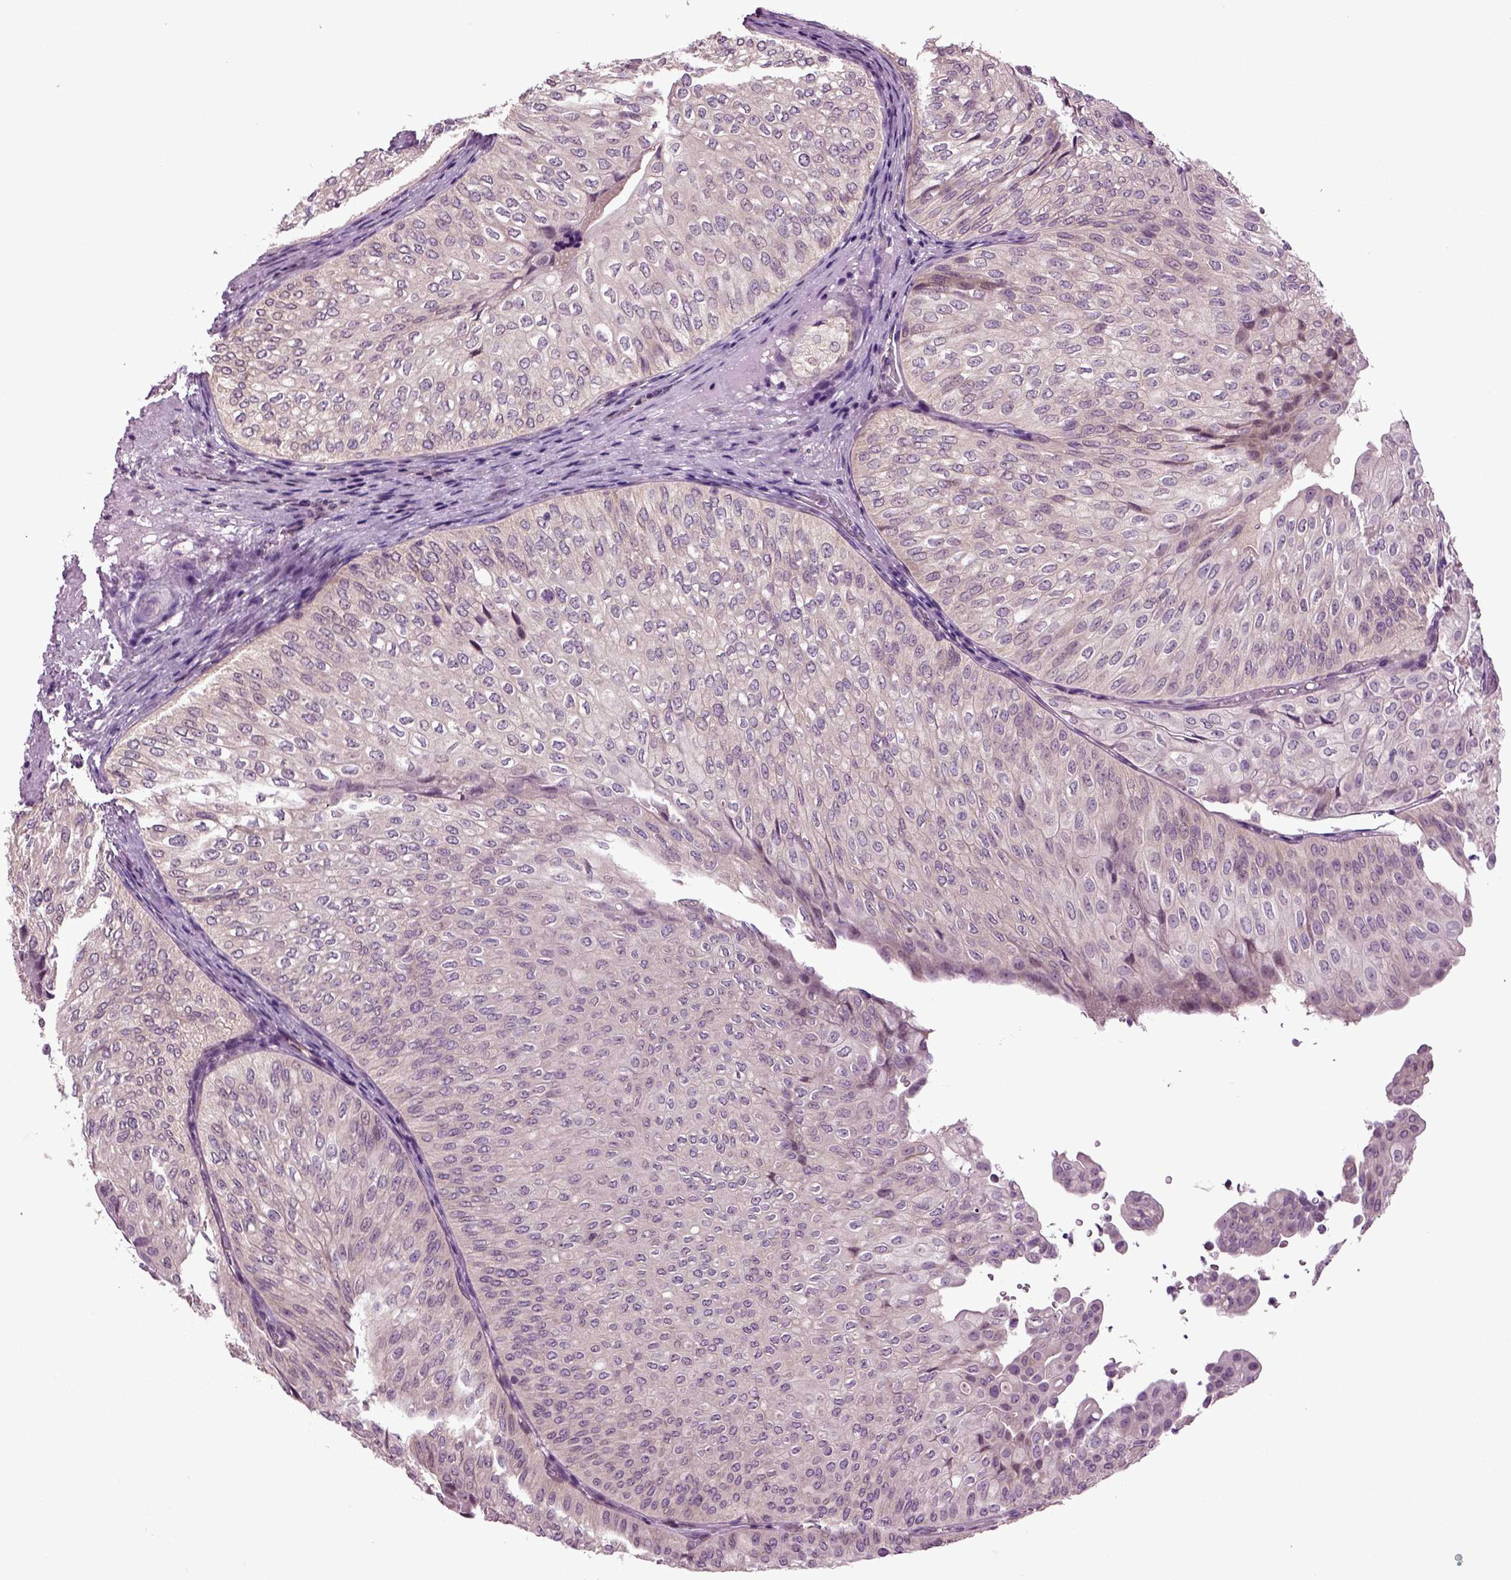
{"staining": {"intensity": "negative", "quantity": "none", "location": "none"}, "tissue": "urothelial cancer", "cell_type": "Tumor cells", "image_type": "cancer", "snomed": [{"axis": "morphology", "description": "Urothelial carcinoma, NOS"}, {"axis": "topography", "description": "Urinary bladder"}], "caption": "This is an IHC image of urothelial cancer. There is no expression in tumor cells.", "gene": "PLCH2", "patient": {"sex": "male", "age": 62}}